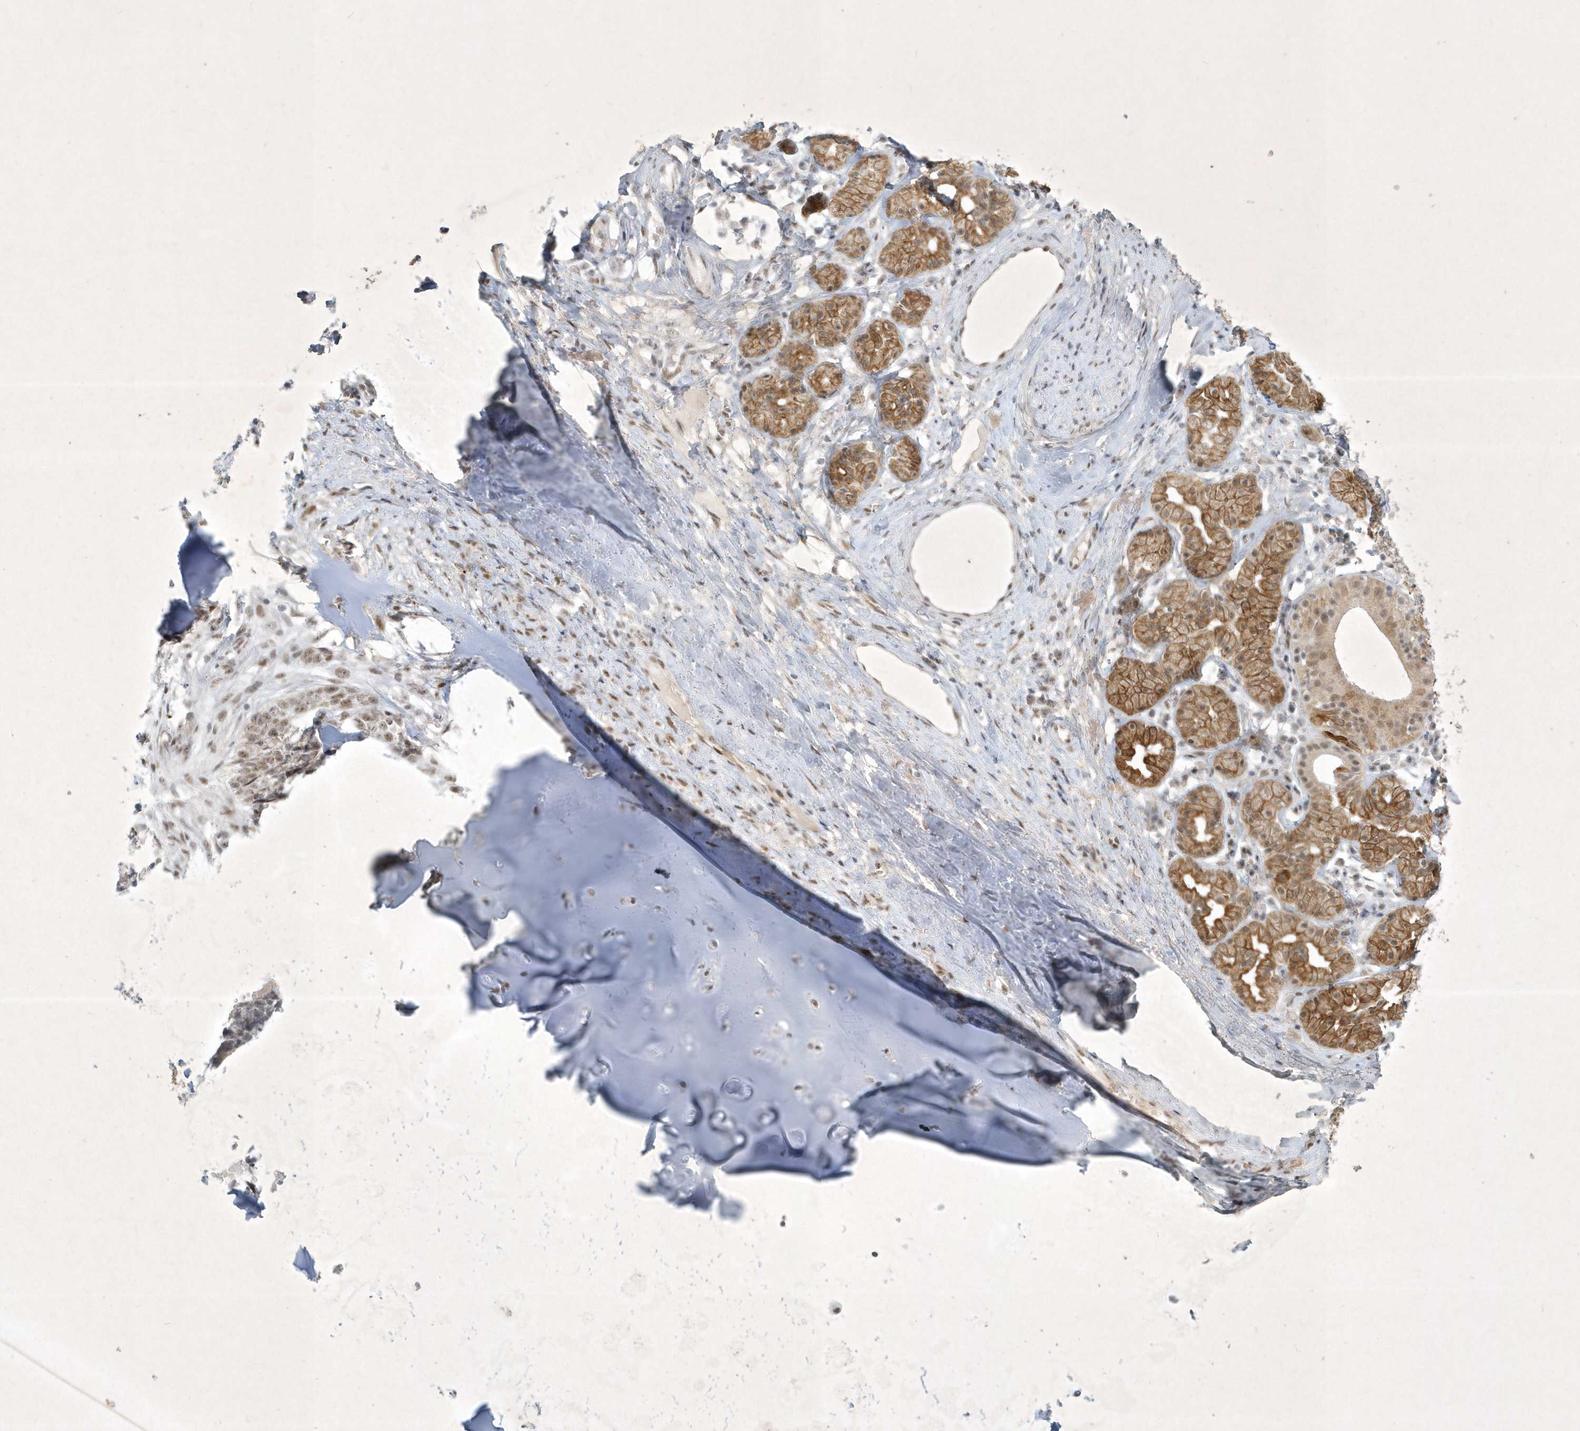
{"staining": {"intensity": "negative", "quantity": "none", "location": "none"}, "tissue": "adipose tissue", "cell_type": "Adipocytes", "image_type": "normal", "snomed": [{"axis": "morphology", "description": "Normal tissue, NOS"}, {"axis": "morphology", "description": "Basal cell carcinoma"}, {"axis": "topography", "description": "Cartilage tissue"}, {"axis": "topography", "description": "Nasopharynx"}, {"axis": "topography", "description": "Oral tissue"}], "caption": "Adipocytes are negative for protein expression in normal human adipose tissue. (DAB (3,3'-diaminobenzidine) IHC with hematoxylin counter stain).", "gene": "ZBTB9", "patient": {"sex": "female", "age": 77}}